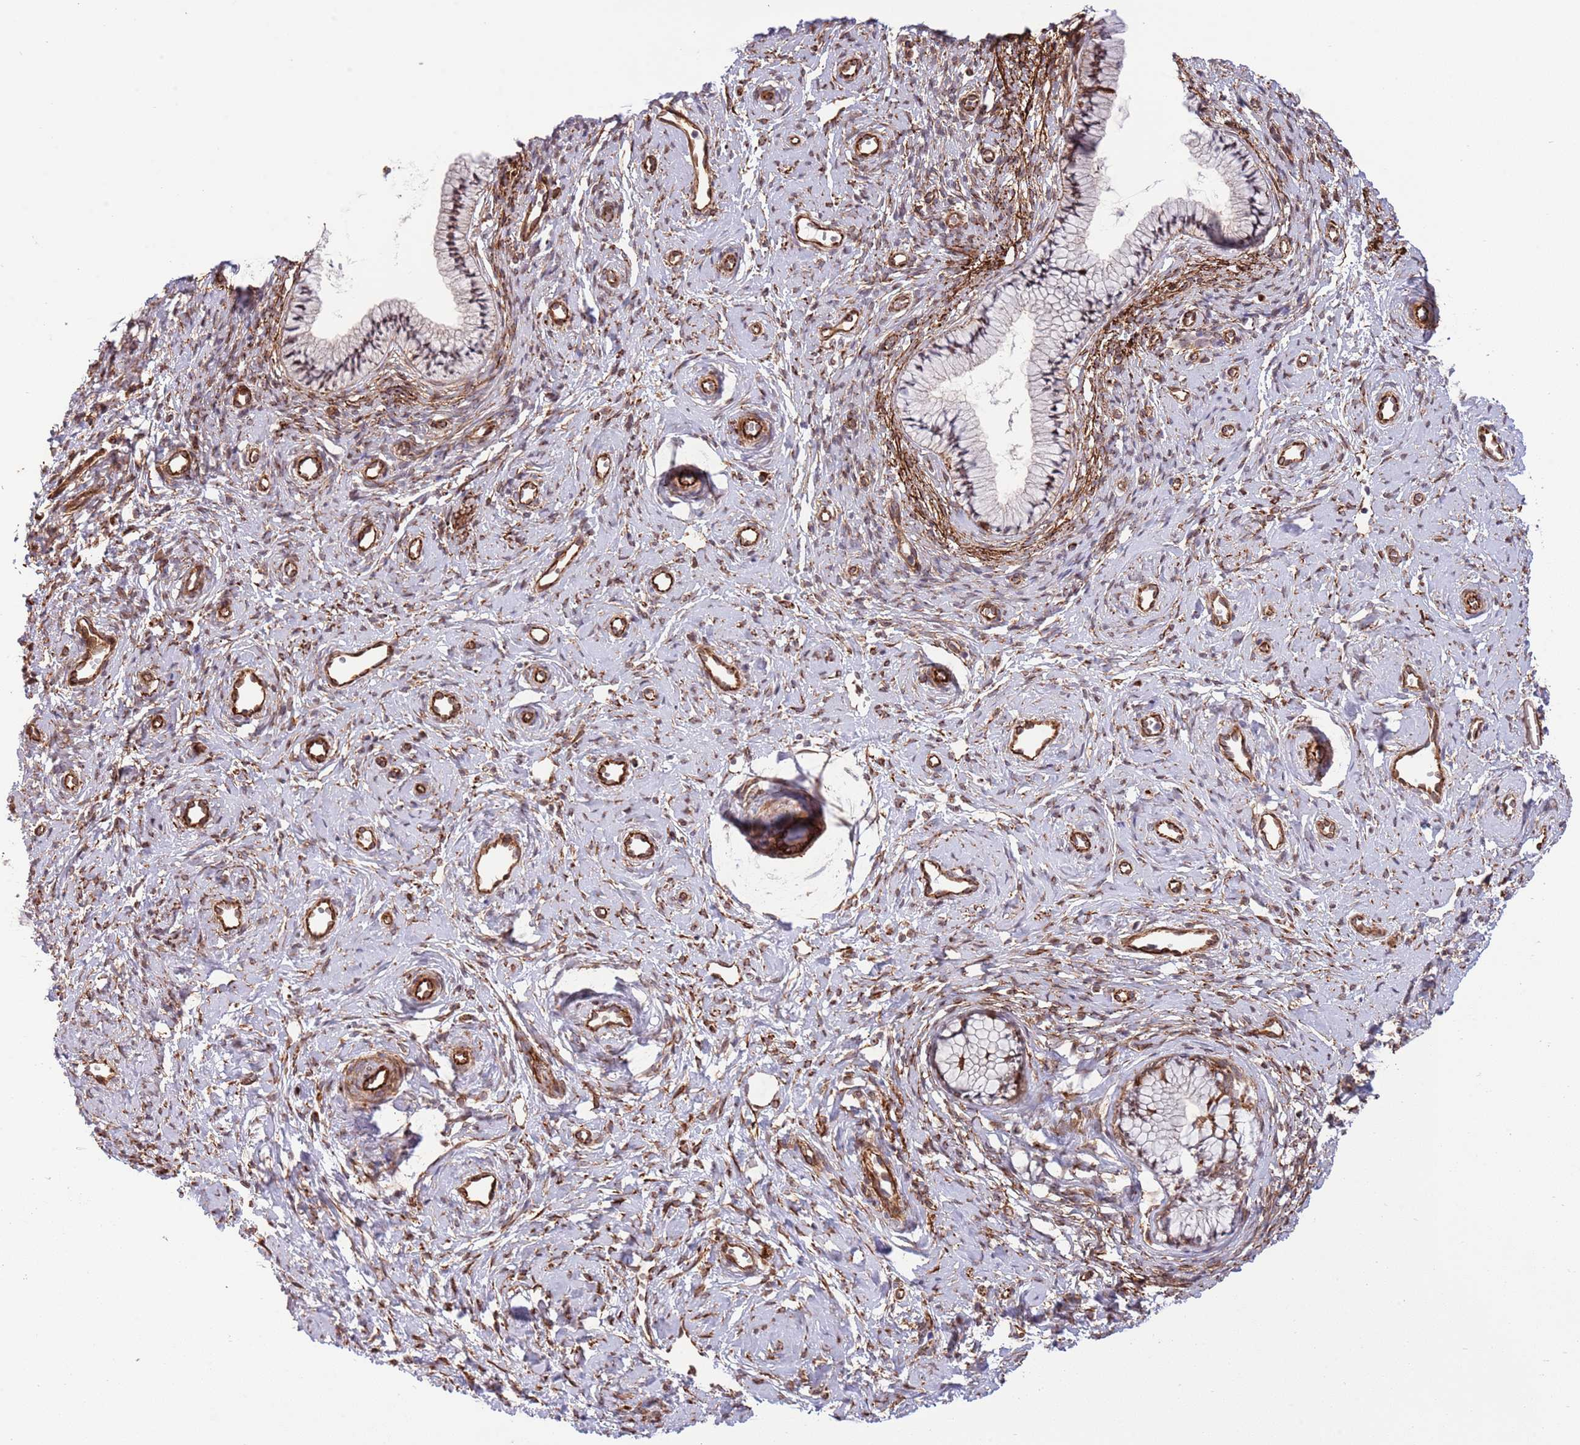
{"staining": {"intensity": "negative", "quantity": "none", "location": "none"}, "tissue": "cervix", "cell_type": "Glandular cells", "image_type": "normal", "snomed": [{"axis": "morphology", "description": "Normal tissue, NOS"}, {"axis": "topography", "description": "Cervix"}], "caption": "IHC photomicrograph of benign cervix stained for a protein (brown), which displays no staining in glandular cells.", "gene": "NEK3", "patient": {"sex": "female", "age": 57}}